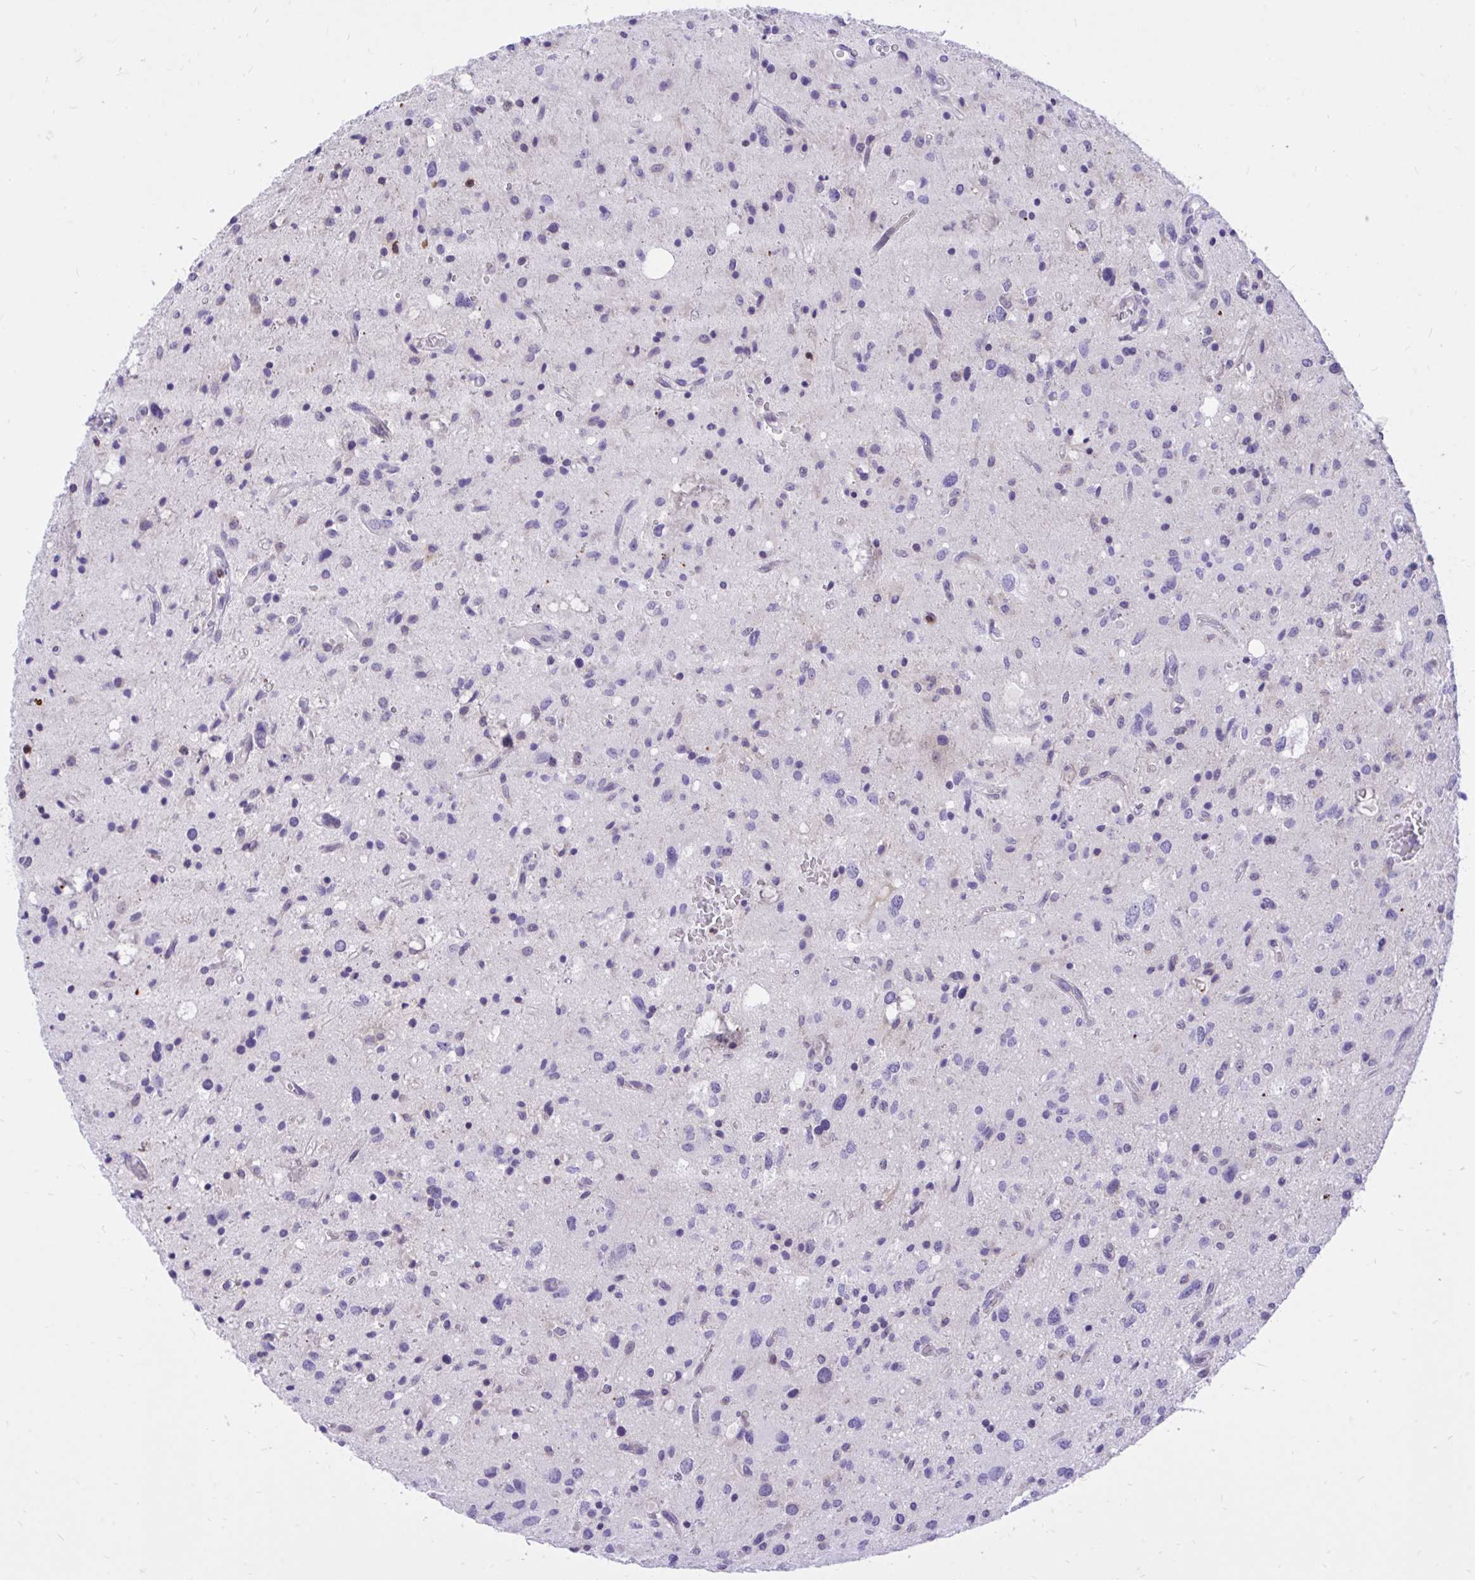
{"staining": {"intensity": "negative", "quantity": "none", "location": "none"}, "tissue": "glioma", "cell_type": "Tumor cells", "image_type": "cancer", "snomed": [{"axis": "morphology", "description": "Glioma, malignant, Low grade"}, {"axis": "topography", "description": "Brain"}], "caption": "DAB immunohistochemical staining of glioma displays no significant staining in tumor cells. Nuclei are stained in blue.", "gene": "CXCL8", "patient": {"sex": "female", "age": 58}}